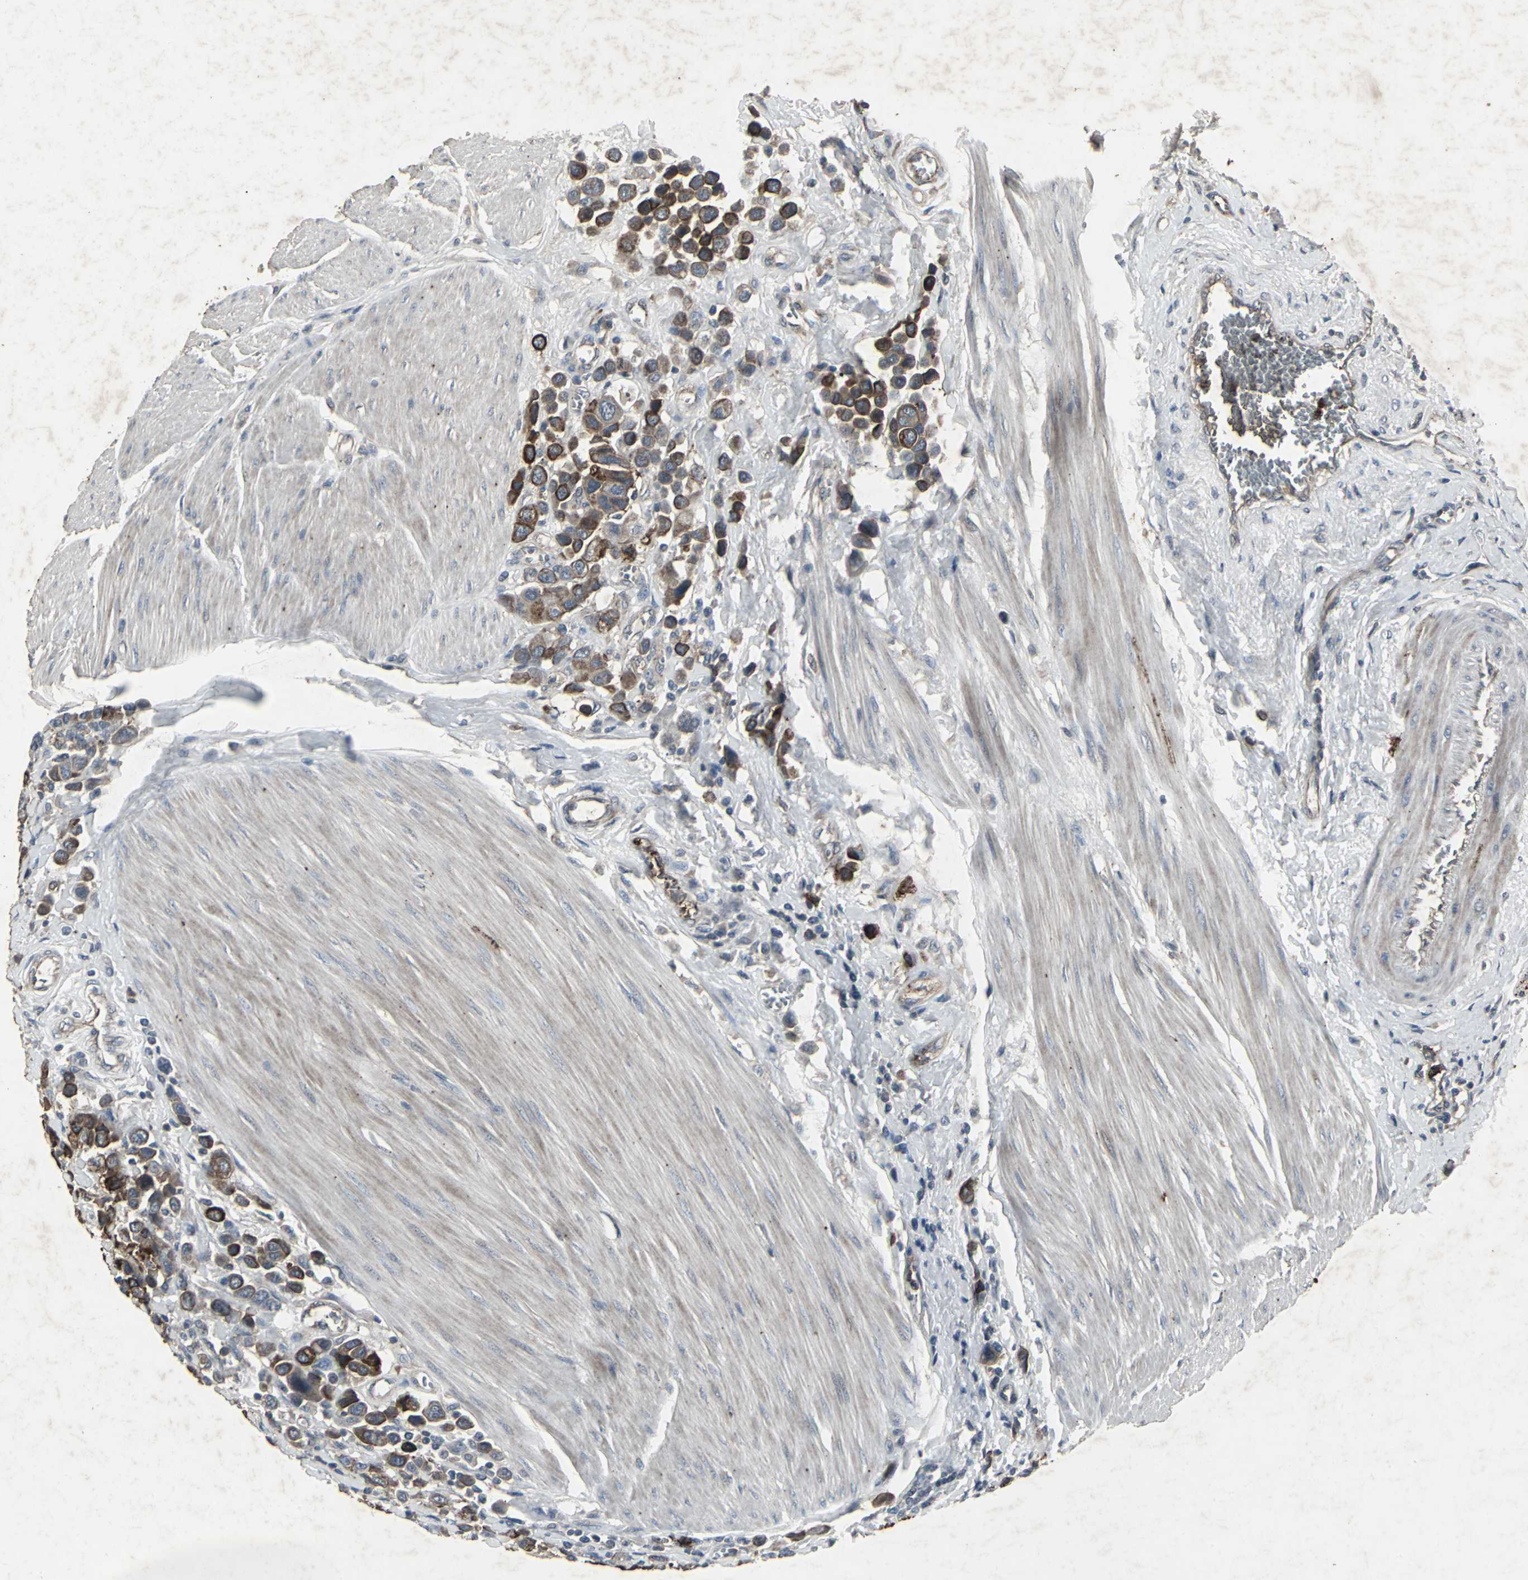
{"staining": {"intensity": "strong", "quantity": ">75%", "location": "cytoplasmic/membranous"}, "tissue": "urothelial cancer", "cell_type": "Tumor cells", "image_type": "cancer", "snomed": [{"axis": "morphology", "description": "Urothelial carcinoma, High grade"}, {"axis": "topography", "description": "Urinary bladder"}], "caption": "The immunohistochemical stain labels strong cytoplasmic/membranous positivity in tumor cells of urothelial carcinoma (high-grade) tissue. (IHC, brightfield microscopy, high magnification).", "gene": "CCR9", "patient": {"sex": "male", "age": 50}}